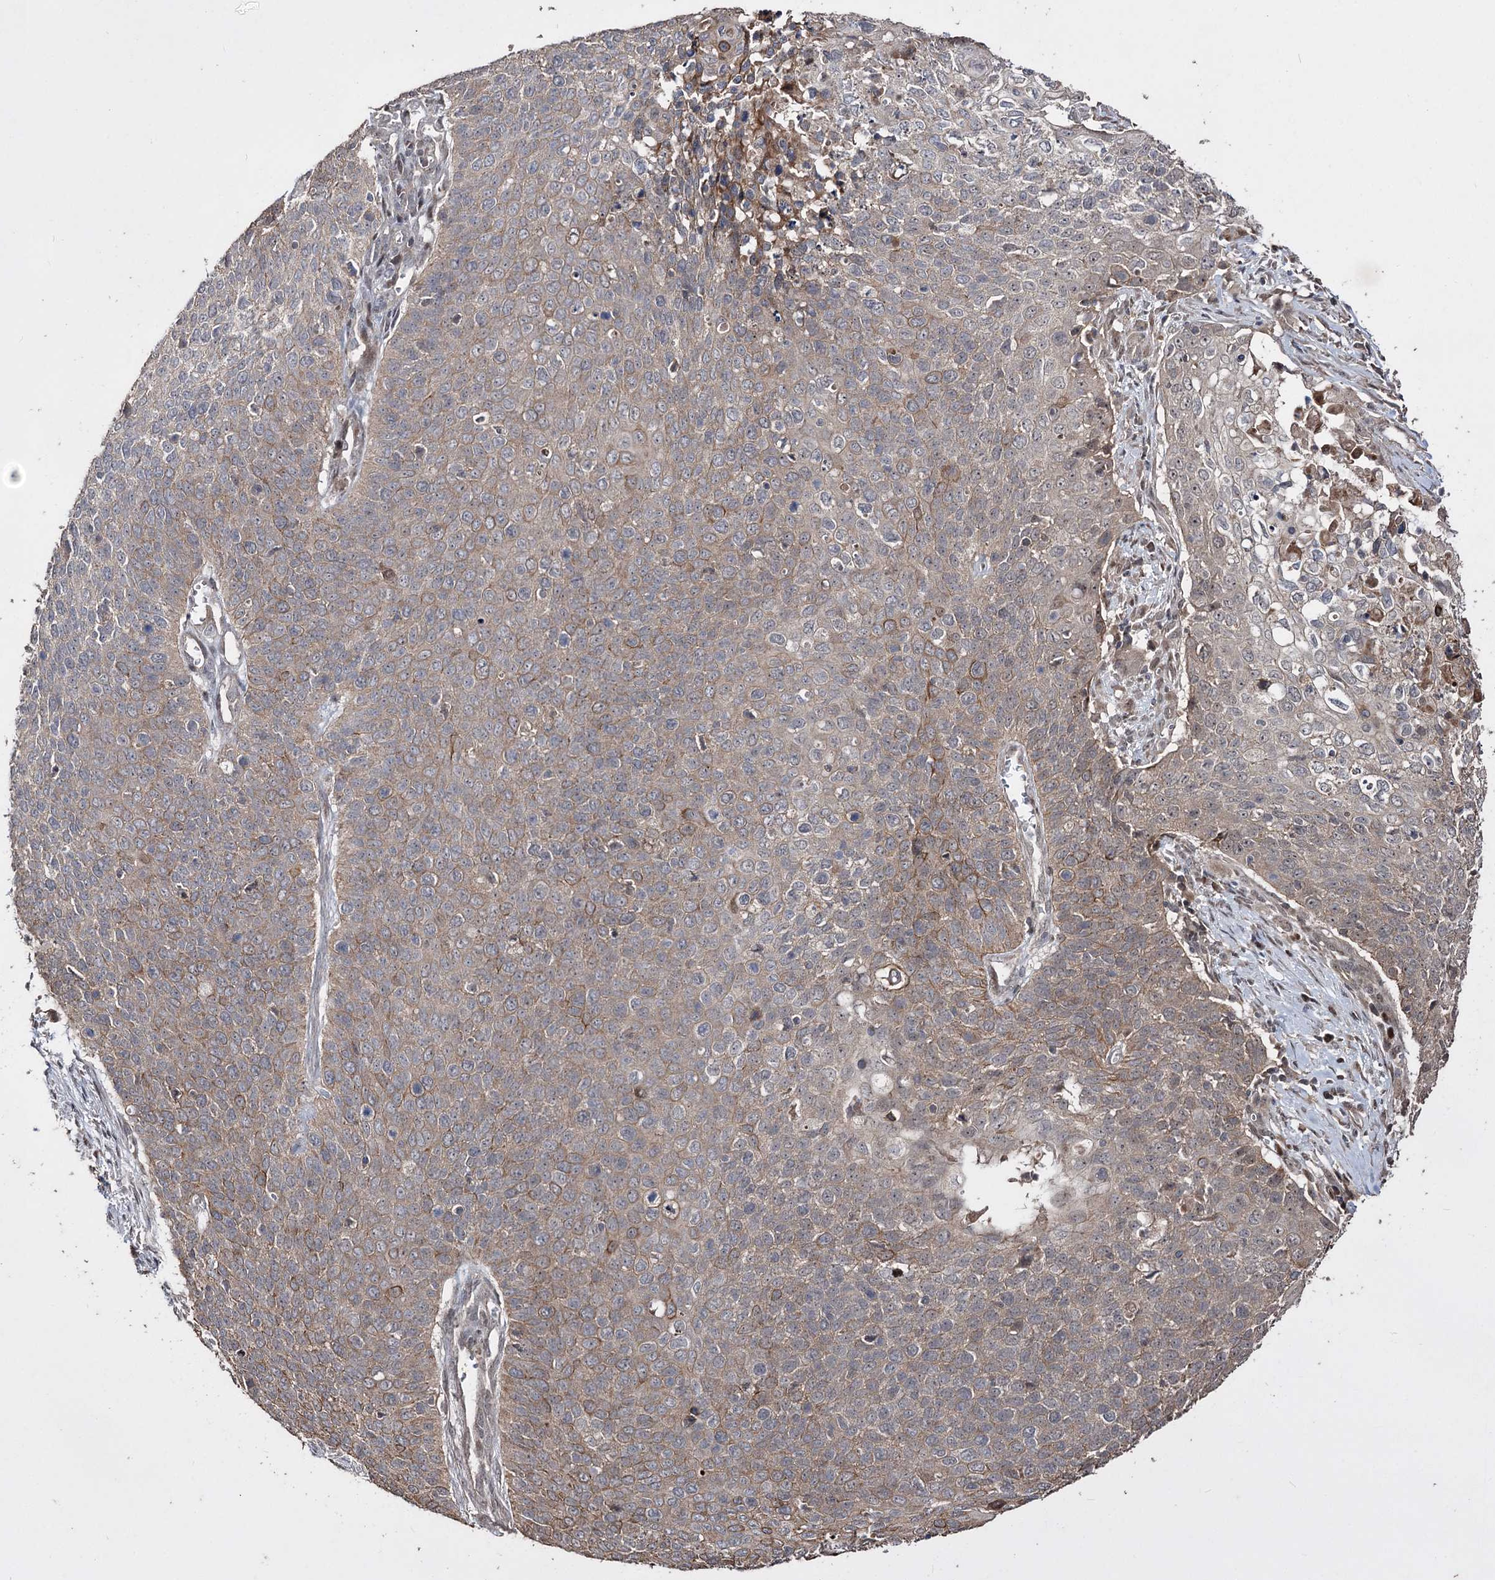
{"staining": {"intensity": "moderate", "quantity": "25%-75%", "location": "cytoplasmic/membranous"}, "tissue": "cervical cancer", "cell_type": "Tumor cells", "image_type": "cancer", "snomed": [{"axis": "morphology", "description": "Squamous cell carcinoma, NOS"}, {"axis": "topography", "description": "Cervix"}], "caption": "Cervical squamous cell carcinoma stained with a brown dye demonstrates moderate cytoplasmic/membranous positive positivity in about 25%-75% of tumor cells.", "gene": "CPNE8", "patient": {"sex": "female", "age": 39}}